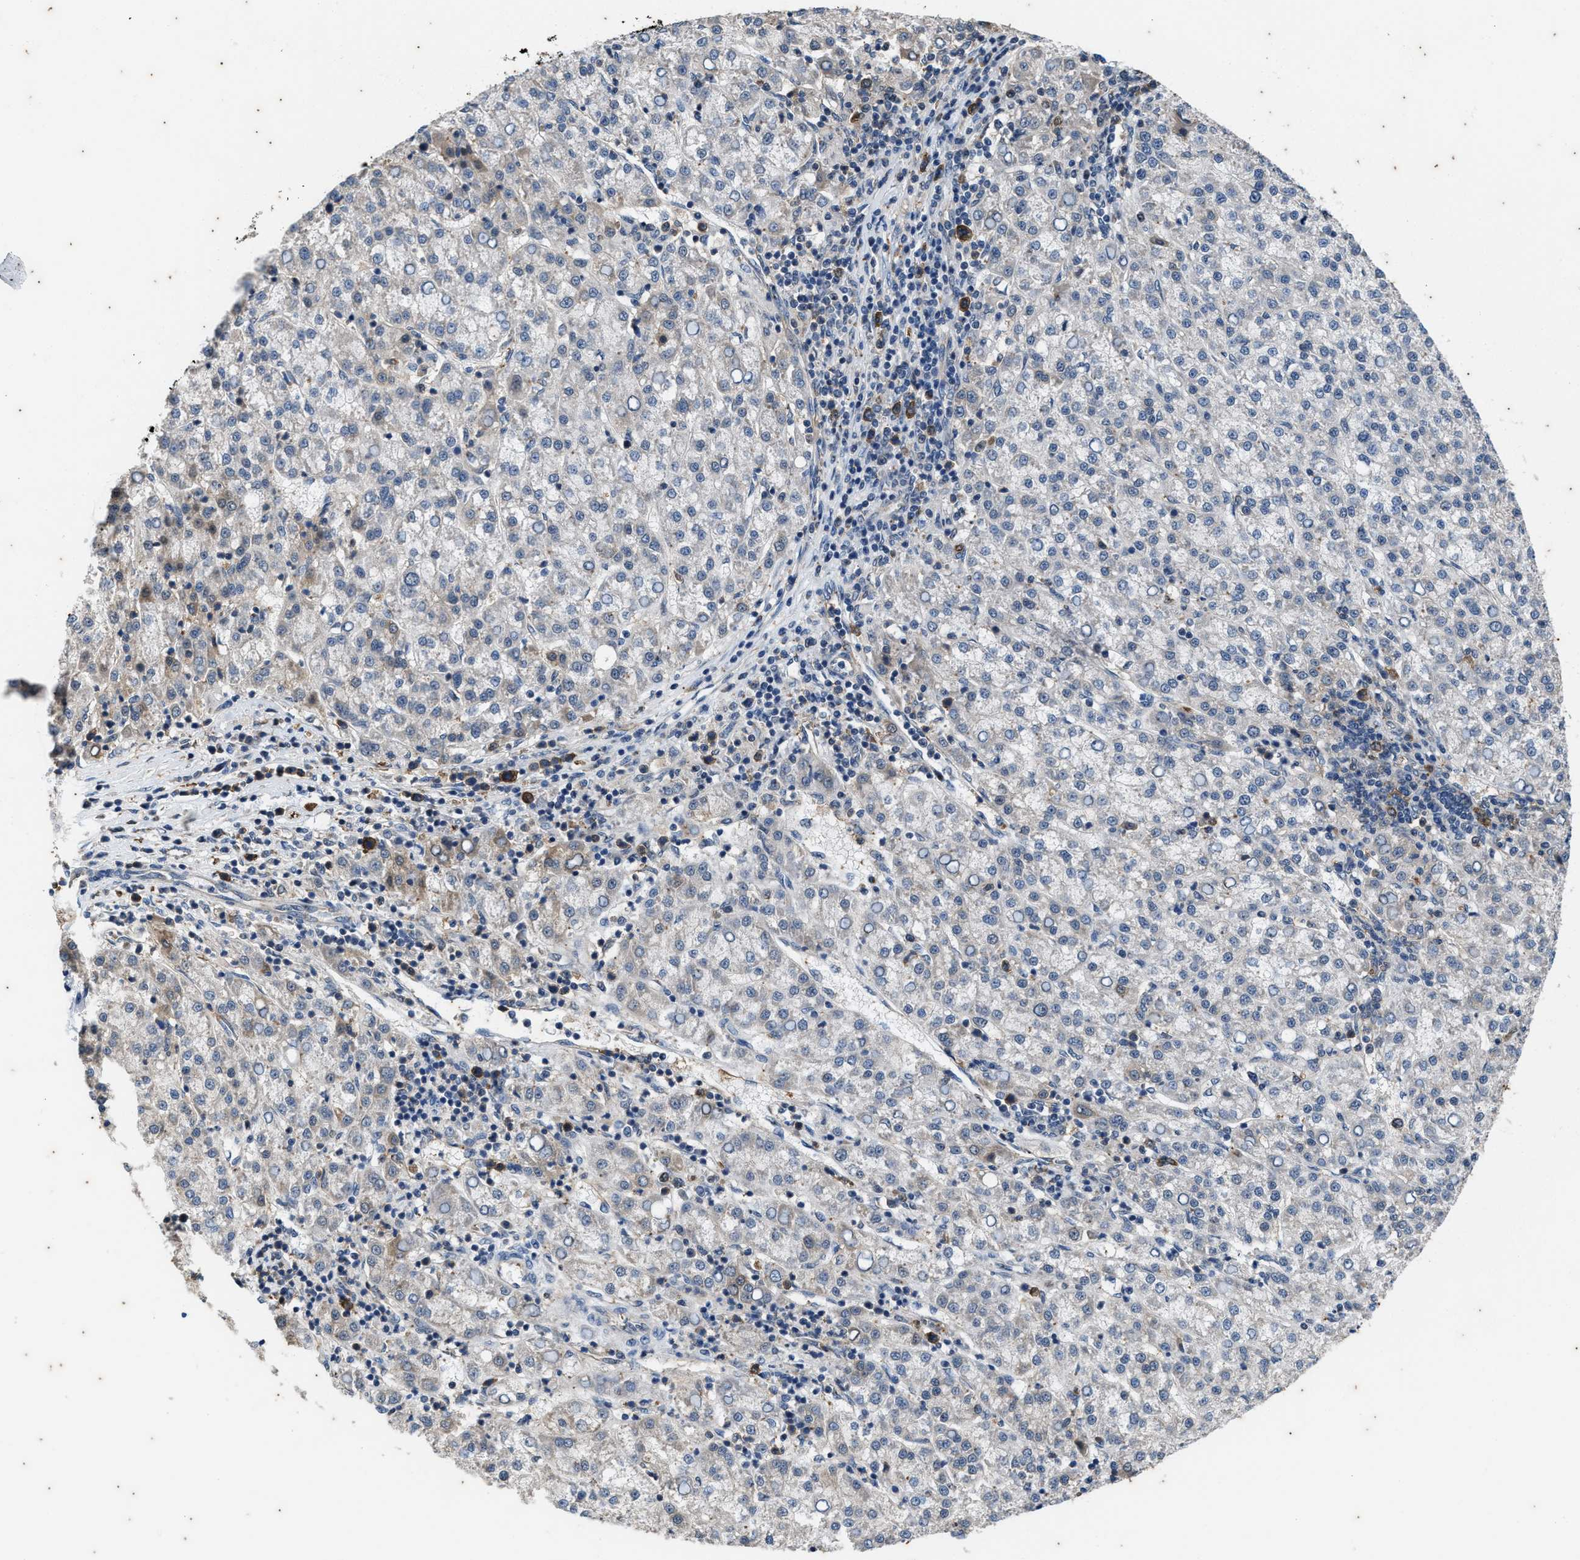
{"staining": {"intensity": "negative", "quantity": "none", "location": "none"}, "tissue": "liver cancer", "cell_type": "Tumor cells", "image_type": "cancer", "snomed": [{"axis": "morphology", "description": "Carcinoma, Hepatocellular, NOS"}, {"axis": "topography", "description": "Liver"}], "caption": "Hepatocellular carcinoma (liver) was stained to show a protein in brown. There is no significant staining in tumor cells.", "gene": "COX19", "patient": {"sex": "female", "age": 58}}